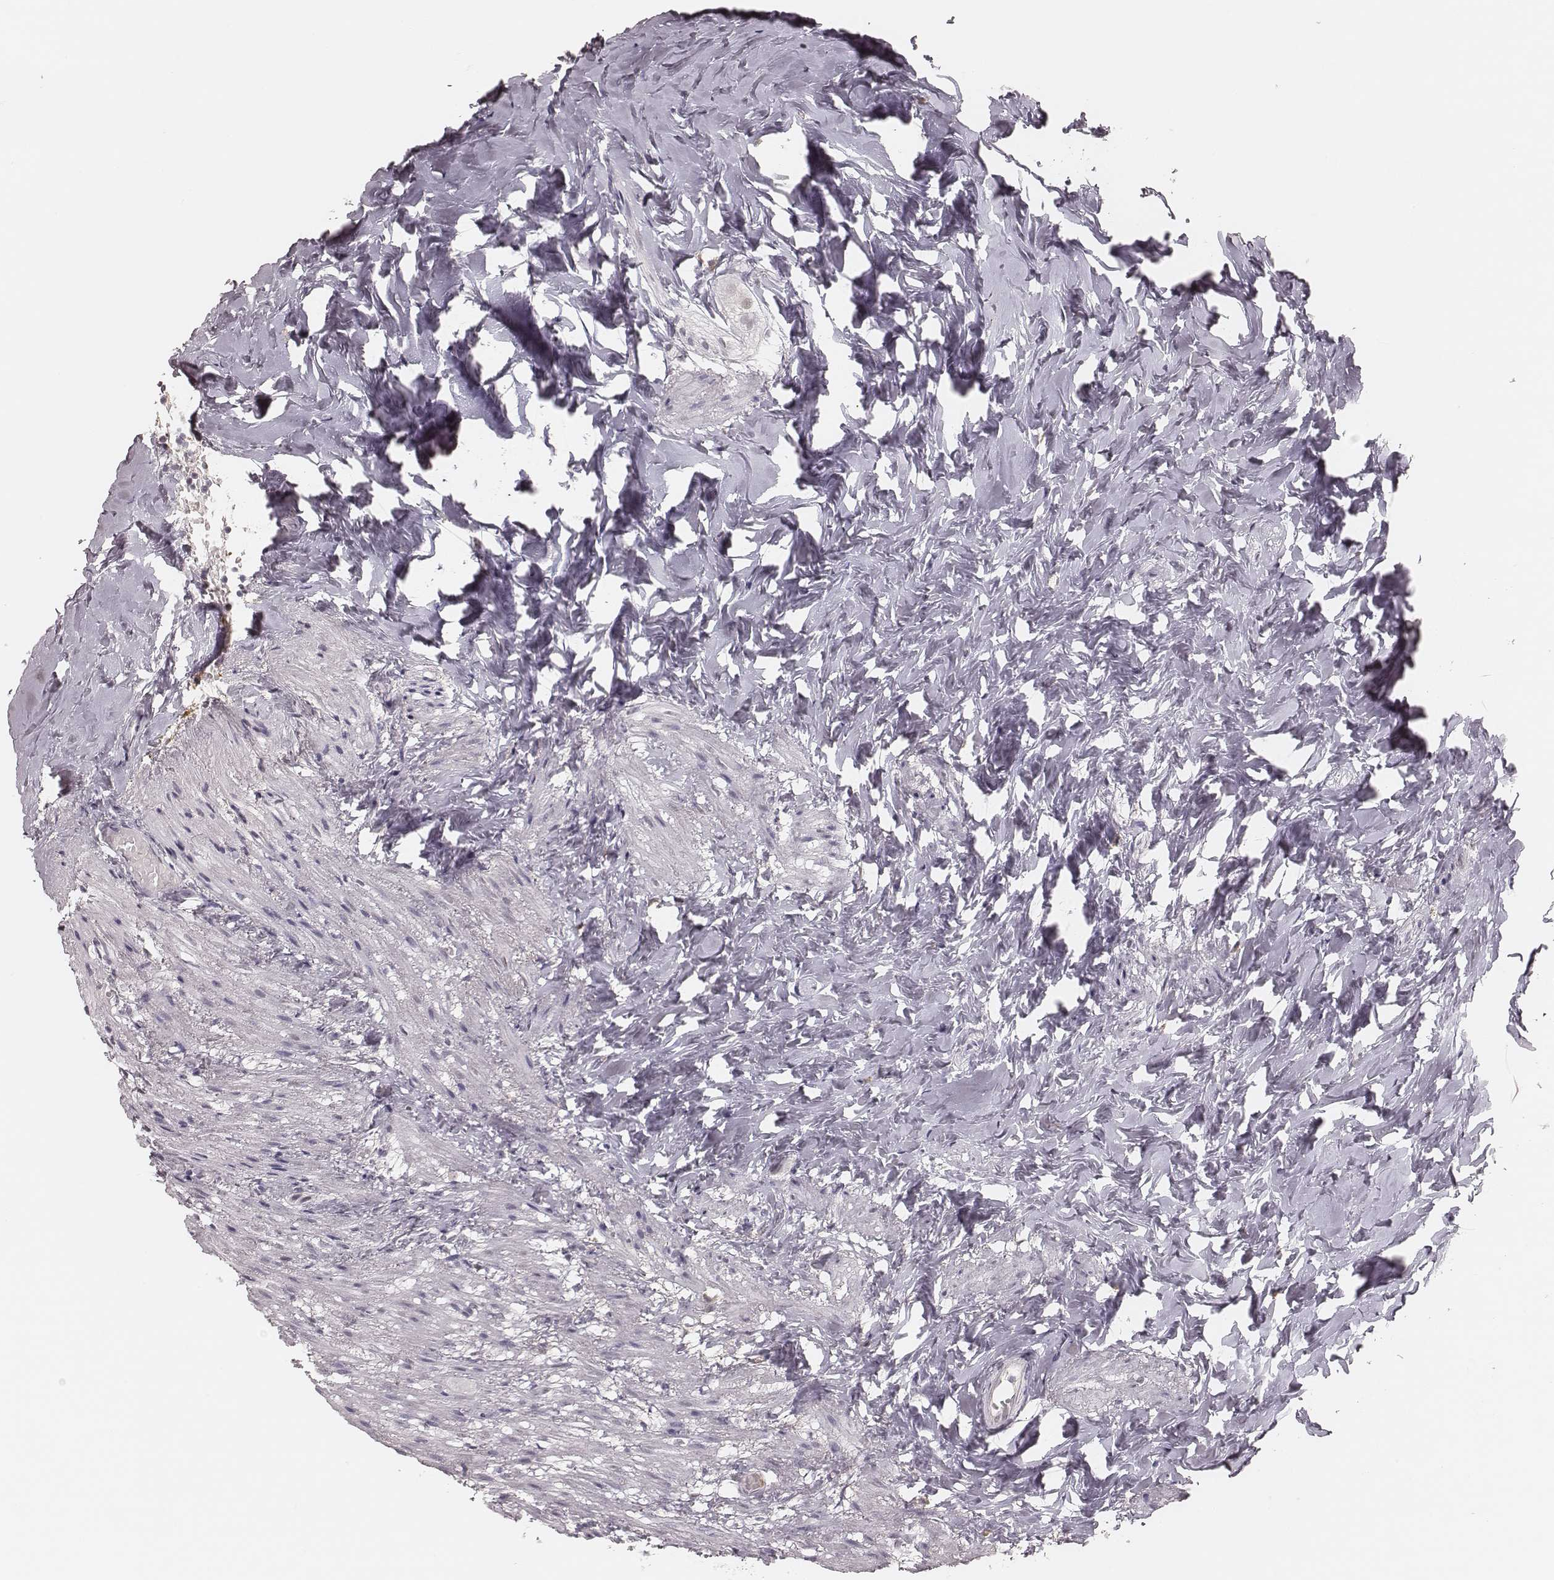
{"staining": {"intensity": "negative", "quantity": "none", "location": "none"}, "tissue": "appendix", "cell_type": "Glandular cells", "image_type": "normal", "snomed": [{"axis": "morphology", "description": "Normal tissue, NOS"}, {"axis": "topography", "description": "Appendix"}], "caption": "Photomicrograph shows no protein positivity in glandular cells of normal appendix. (IHC, brightfield microscopy, high magnification).", "gene": "KITLG", "patient": {"sex": "female", "age": 32}}